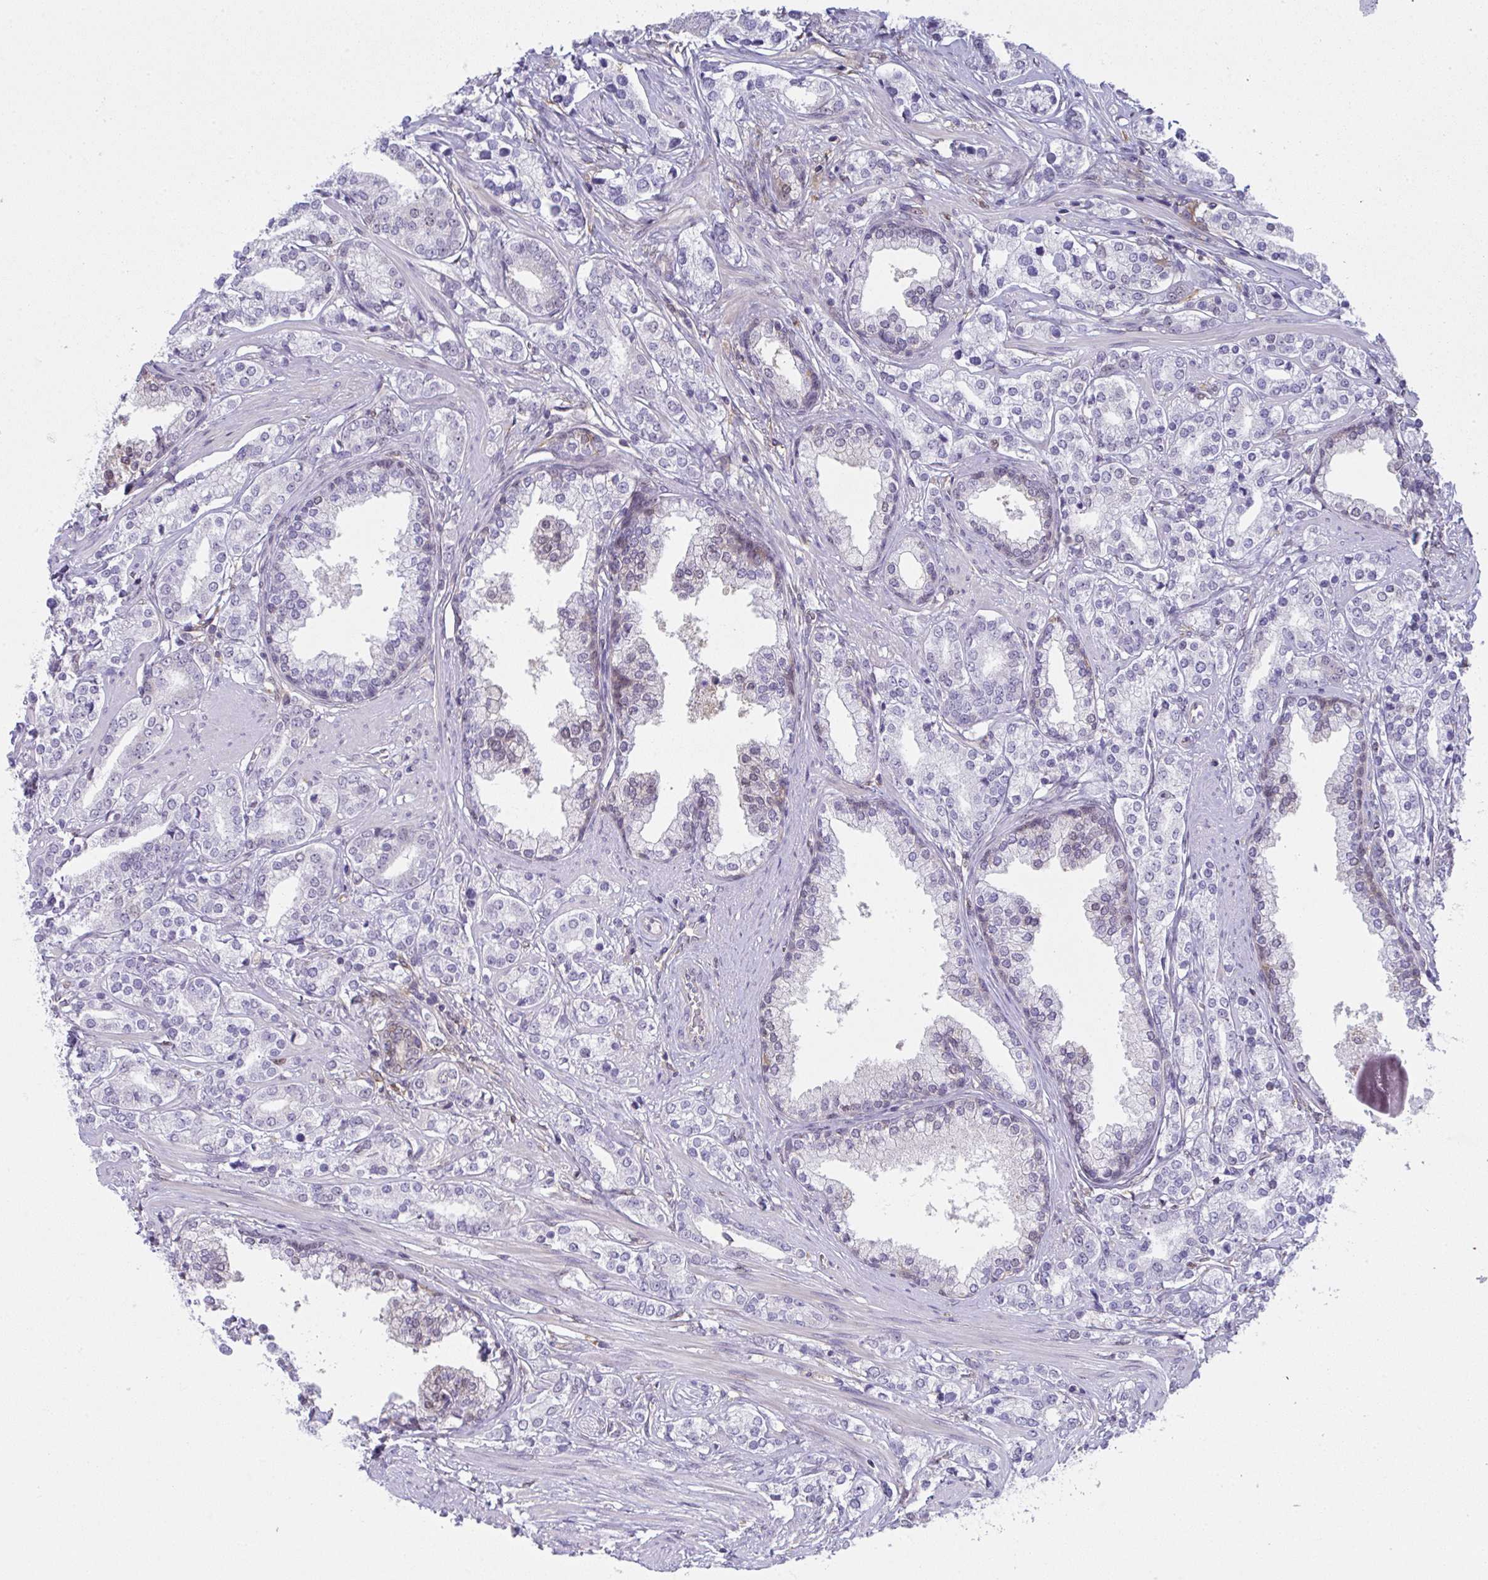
{"staining": {"intensity": "negative", "quantity": "none", "location": "none"}, "tissue": "prostate cancer", "cell_type": "Tumor cells", "image_type": "cancer", "snomed": [{"axis": "morphology", "description": "Adenocarcinoma, High grade"}, {"axis": "topography", "description": "Prostate"}], "caption": "An IHC photomicrograph of prostate cancer (adenocarcinoma (high-grade)) is shown. There is no staining in tumor cells of prostate cancer (adenocarcinoma (high-grade)).", "gene": "ALDH16A1", "patient": {"sex": "male", "age": 58}}